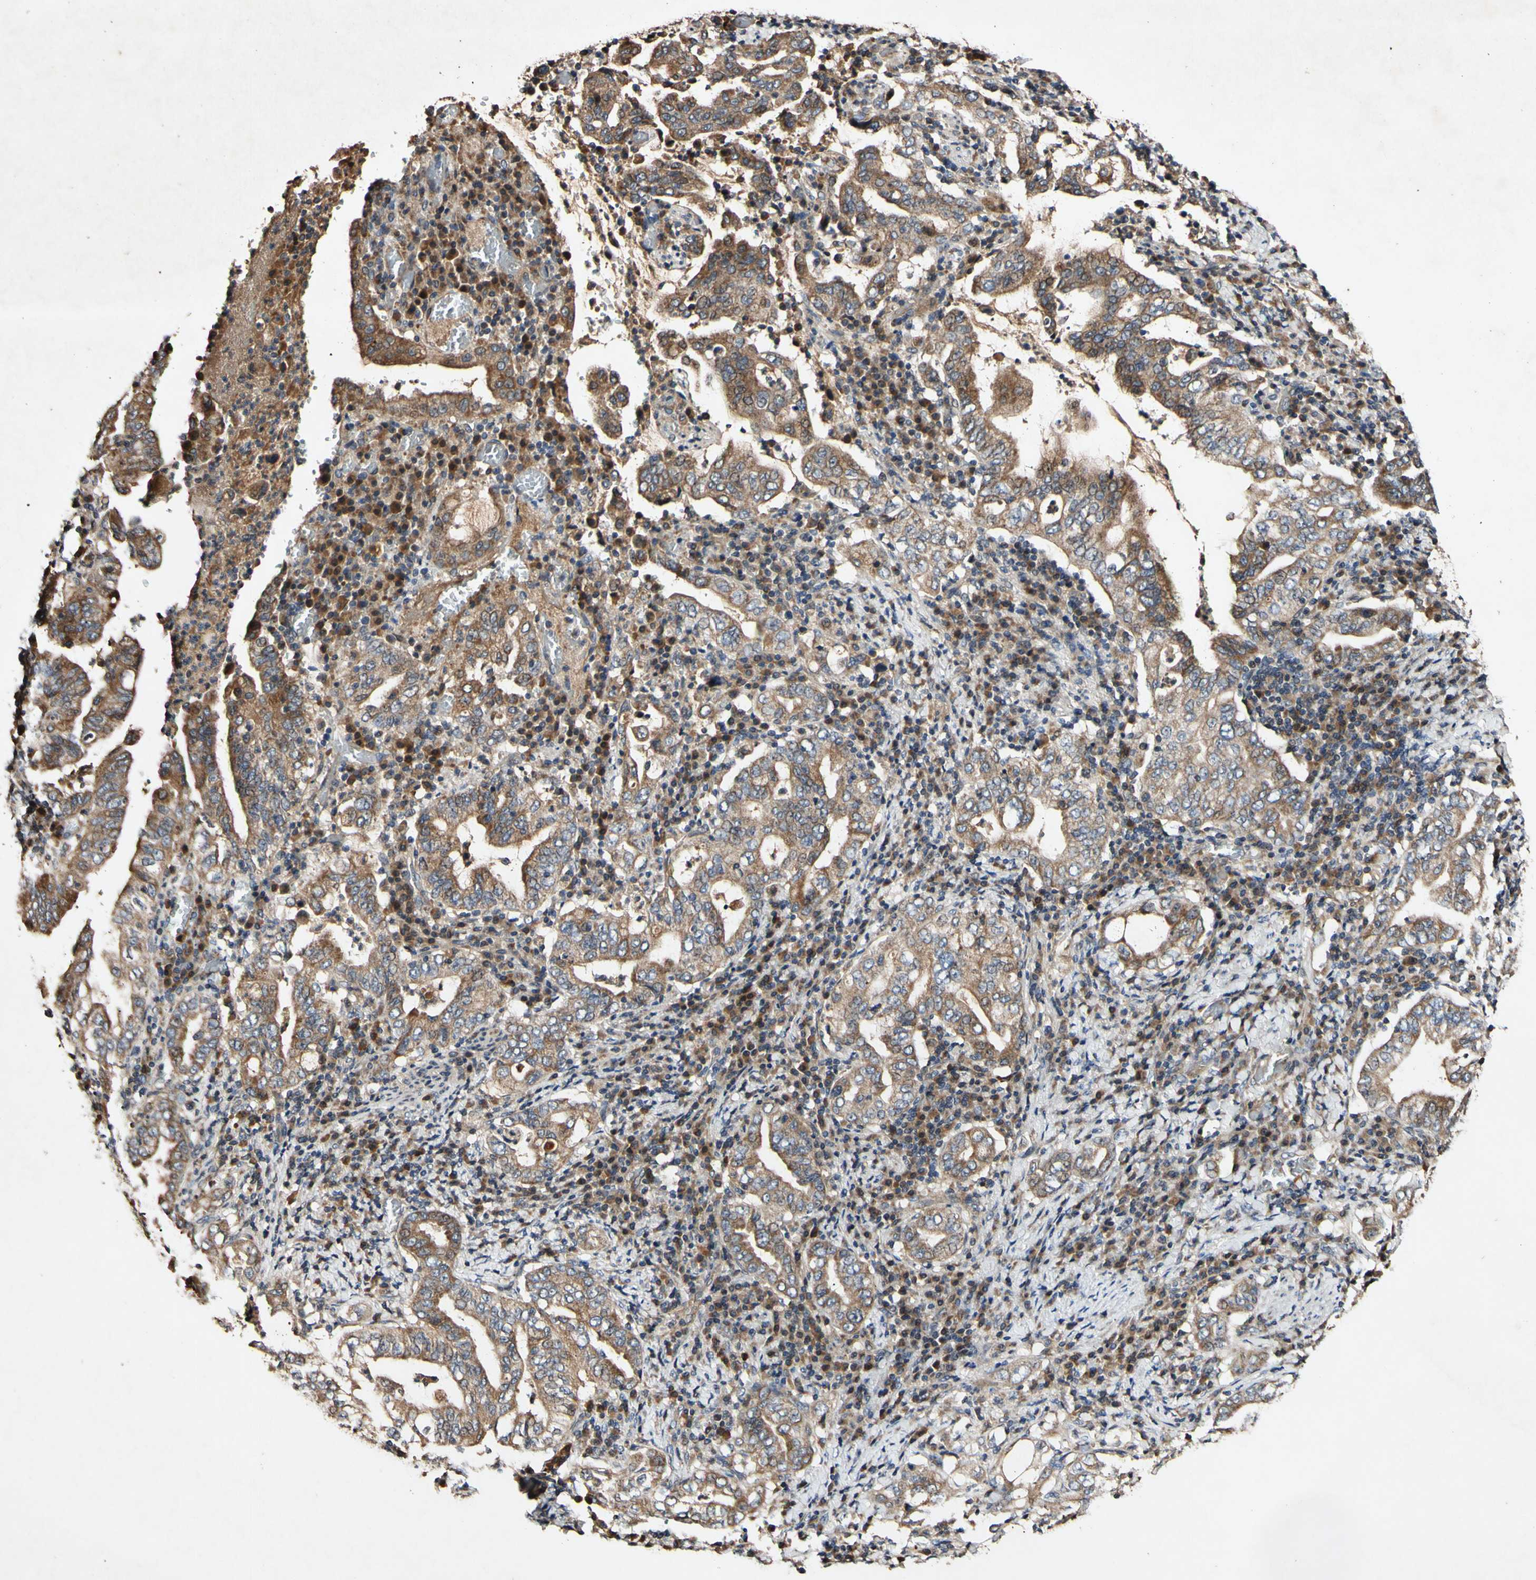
{"staining": {"intensity": "moderate", "quantity": ">75%", "location": "cytoplasmic/membranous"}, "tissue": "stomach cancer", "cell_type": "Tumor cells", "image_type": "cancer", "snomed": [{"axis": "morphology", "description": "Normal tissue, NOS"}, {"axis": "morphology", "description": "Adenocarcinoma, NOS"}, {"axis": "topography", "description": "Esophagus"}, {"axis": "topography", "description": "Stomach, upper"}, {"axis": "topography", "description": "Peripheral nerve tissue"}], "caption": "DAB (3,3'-diaminobenzidine) immunohistochemical staining of stomach cancer (adenocarcinoma) demonstrates moderate cytoplasmic/membranous protein positivity in about >75% of tumor cells.", "gene": "PLAT", "patient": {"sex": "male", "age": 62}}